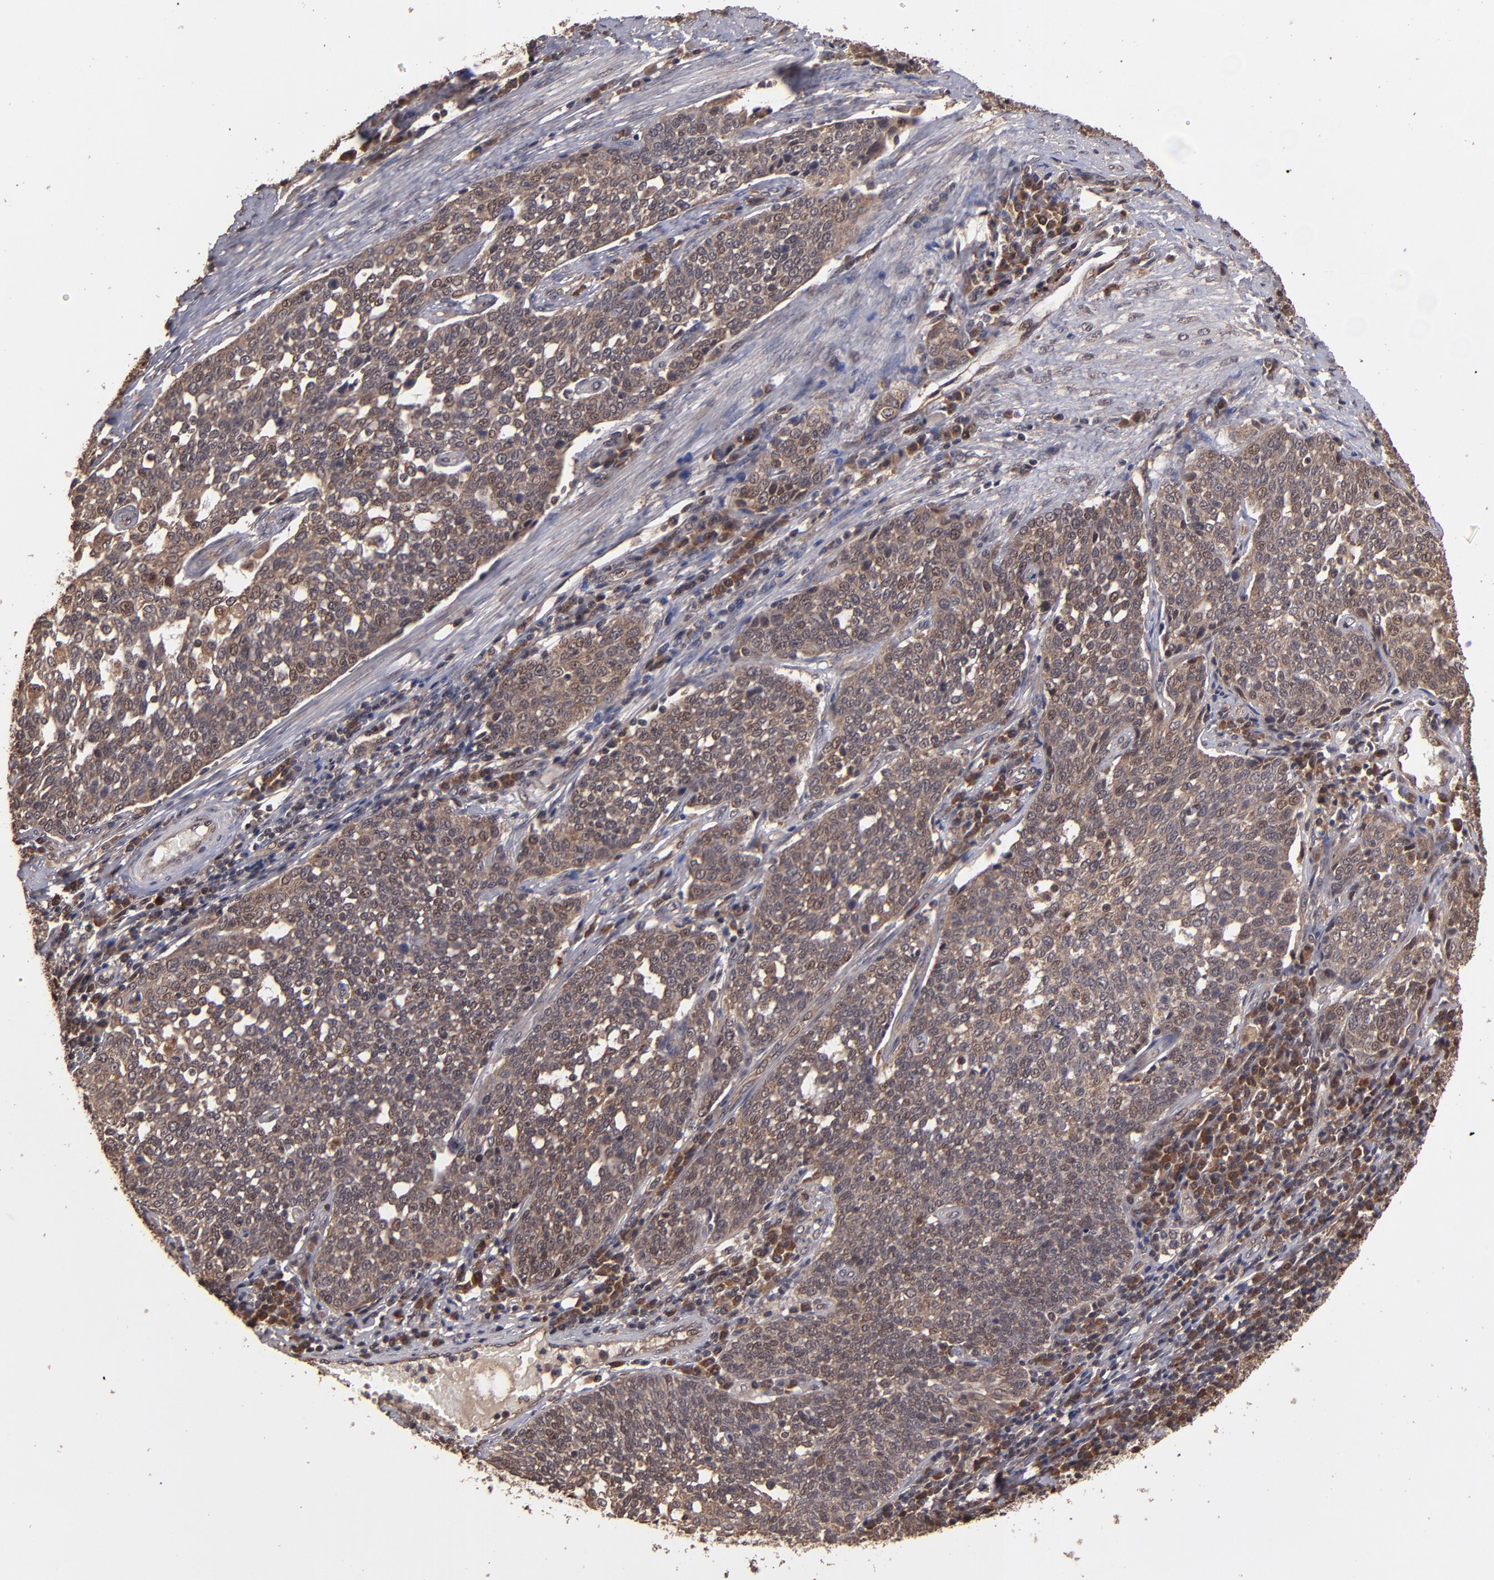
{"staining": {"intensity": "moderate", "quantity": ">75%", "location": "cytoplasmic/membranous"}, "tissue": "cervical cancer", "cell_type": "Tumor cells", "image_type": "cancer", "snomed": [{"axis": "morphology", "description": "Squamous cell carcinoma, NOS"}, {"axis": "topography", "description": "Cervix"}], "caption": "Immunohistochemical staining of human cervical squamous cell carcinoma displays moderate cytoplasmic/membranous protein expression in approximately >75% of tumor cells. Using DAB (brown) and hematoxylin (blue) stains, captured at high magnification using brightfield microscopy.", "gene": "NFE2L2", "patient": {"sex": "female", "age": 34}}